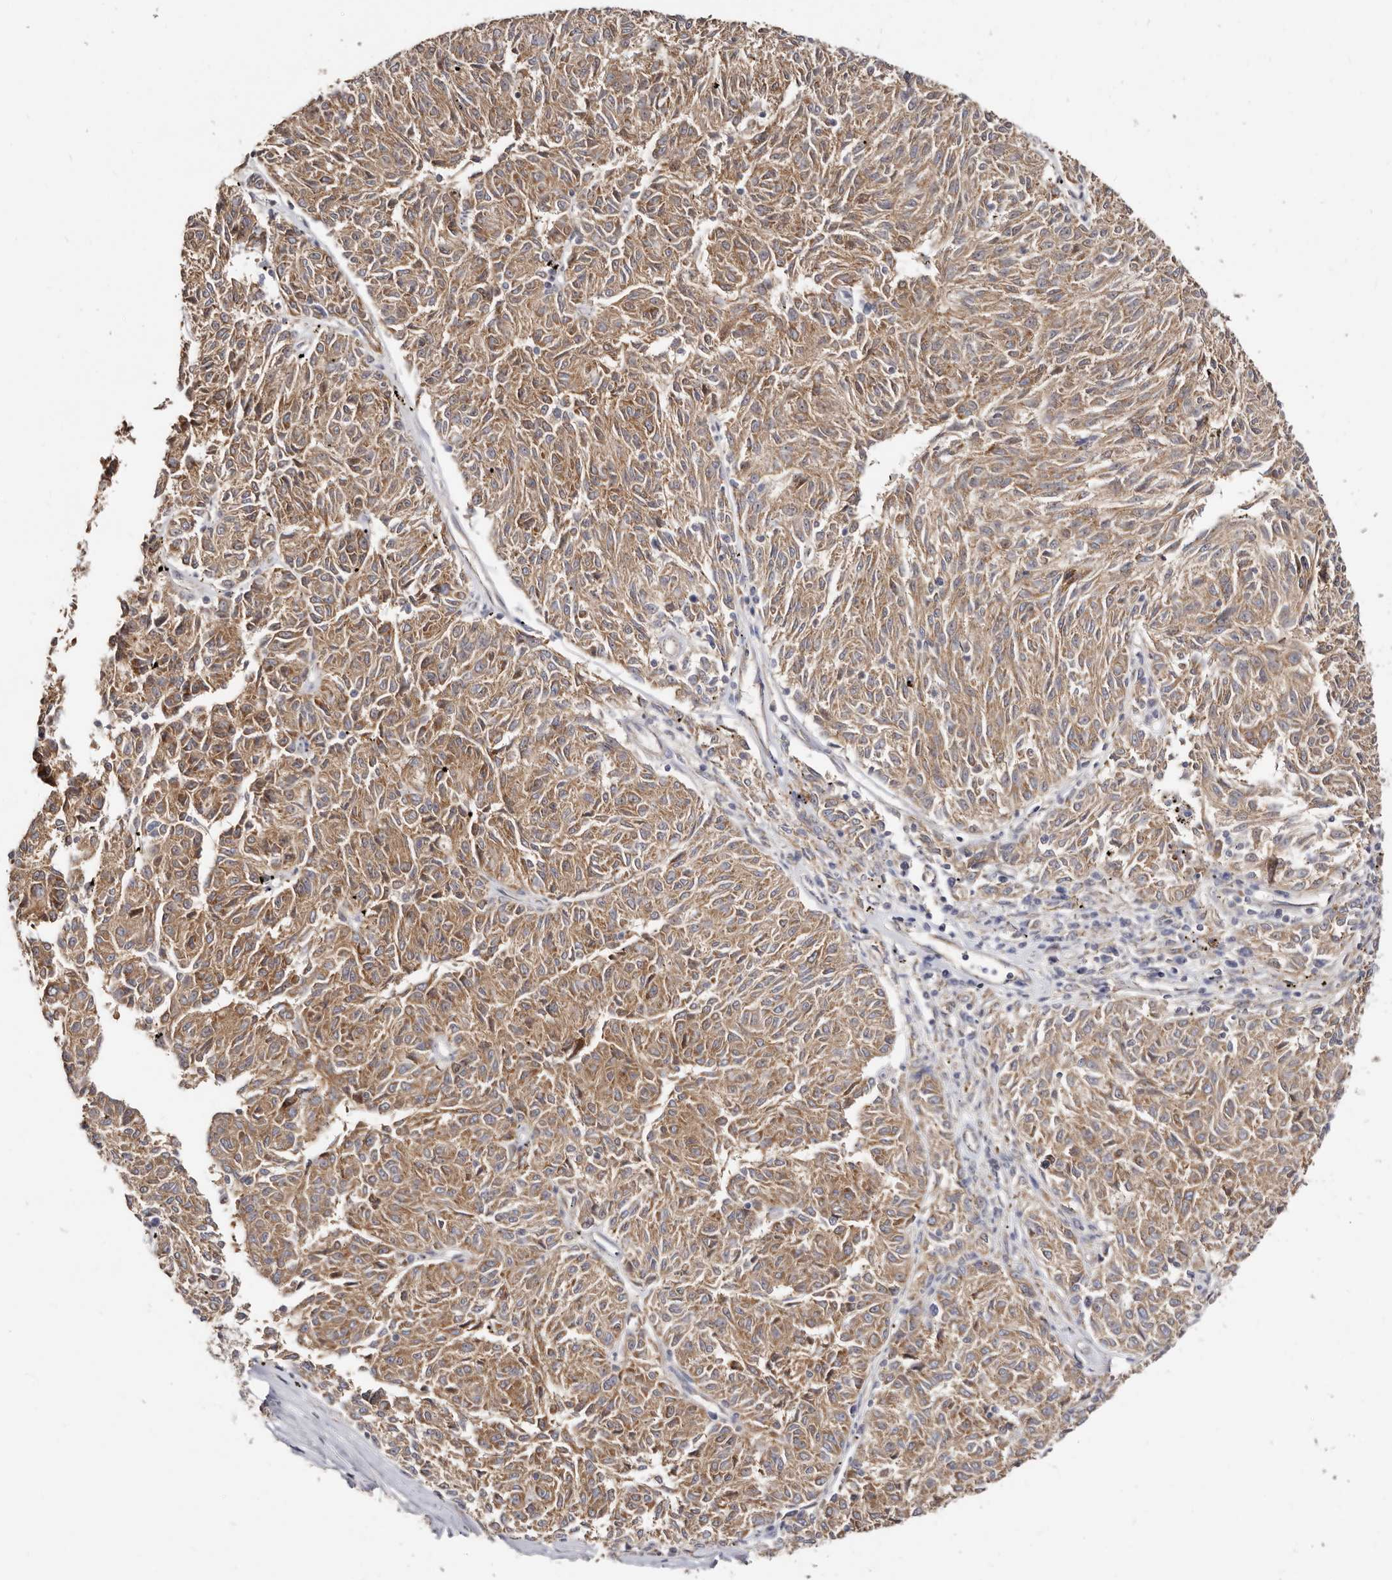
{"staining": {"intensity": "moderate", "quantity": ">75%", "location": "cytoplasmic/membranous"}, "tissue": "melanoma", "cell_type": "Tumor cells", "image_type": "cancer", "snomed": [{"axis": "morphology", "description": "Malignant melanoma, NOS"}, {"axis": "topography", "description": "Skin"}], "caption": "Melanoma tissue shows moderate cytoplasmic/membranous staining in about >75% of tumor cells", "gene": "BAIAP2L1", "patient": {"sex": "female", "age": 72}}